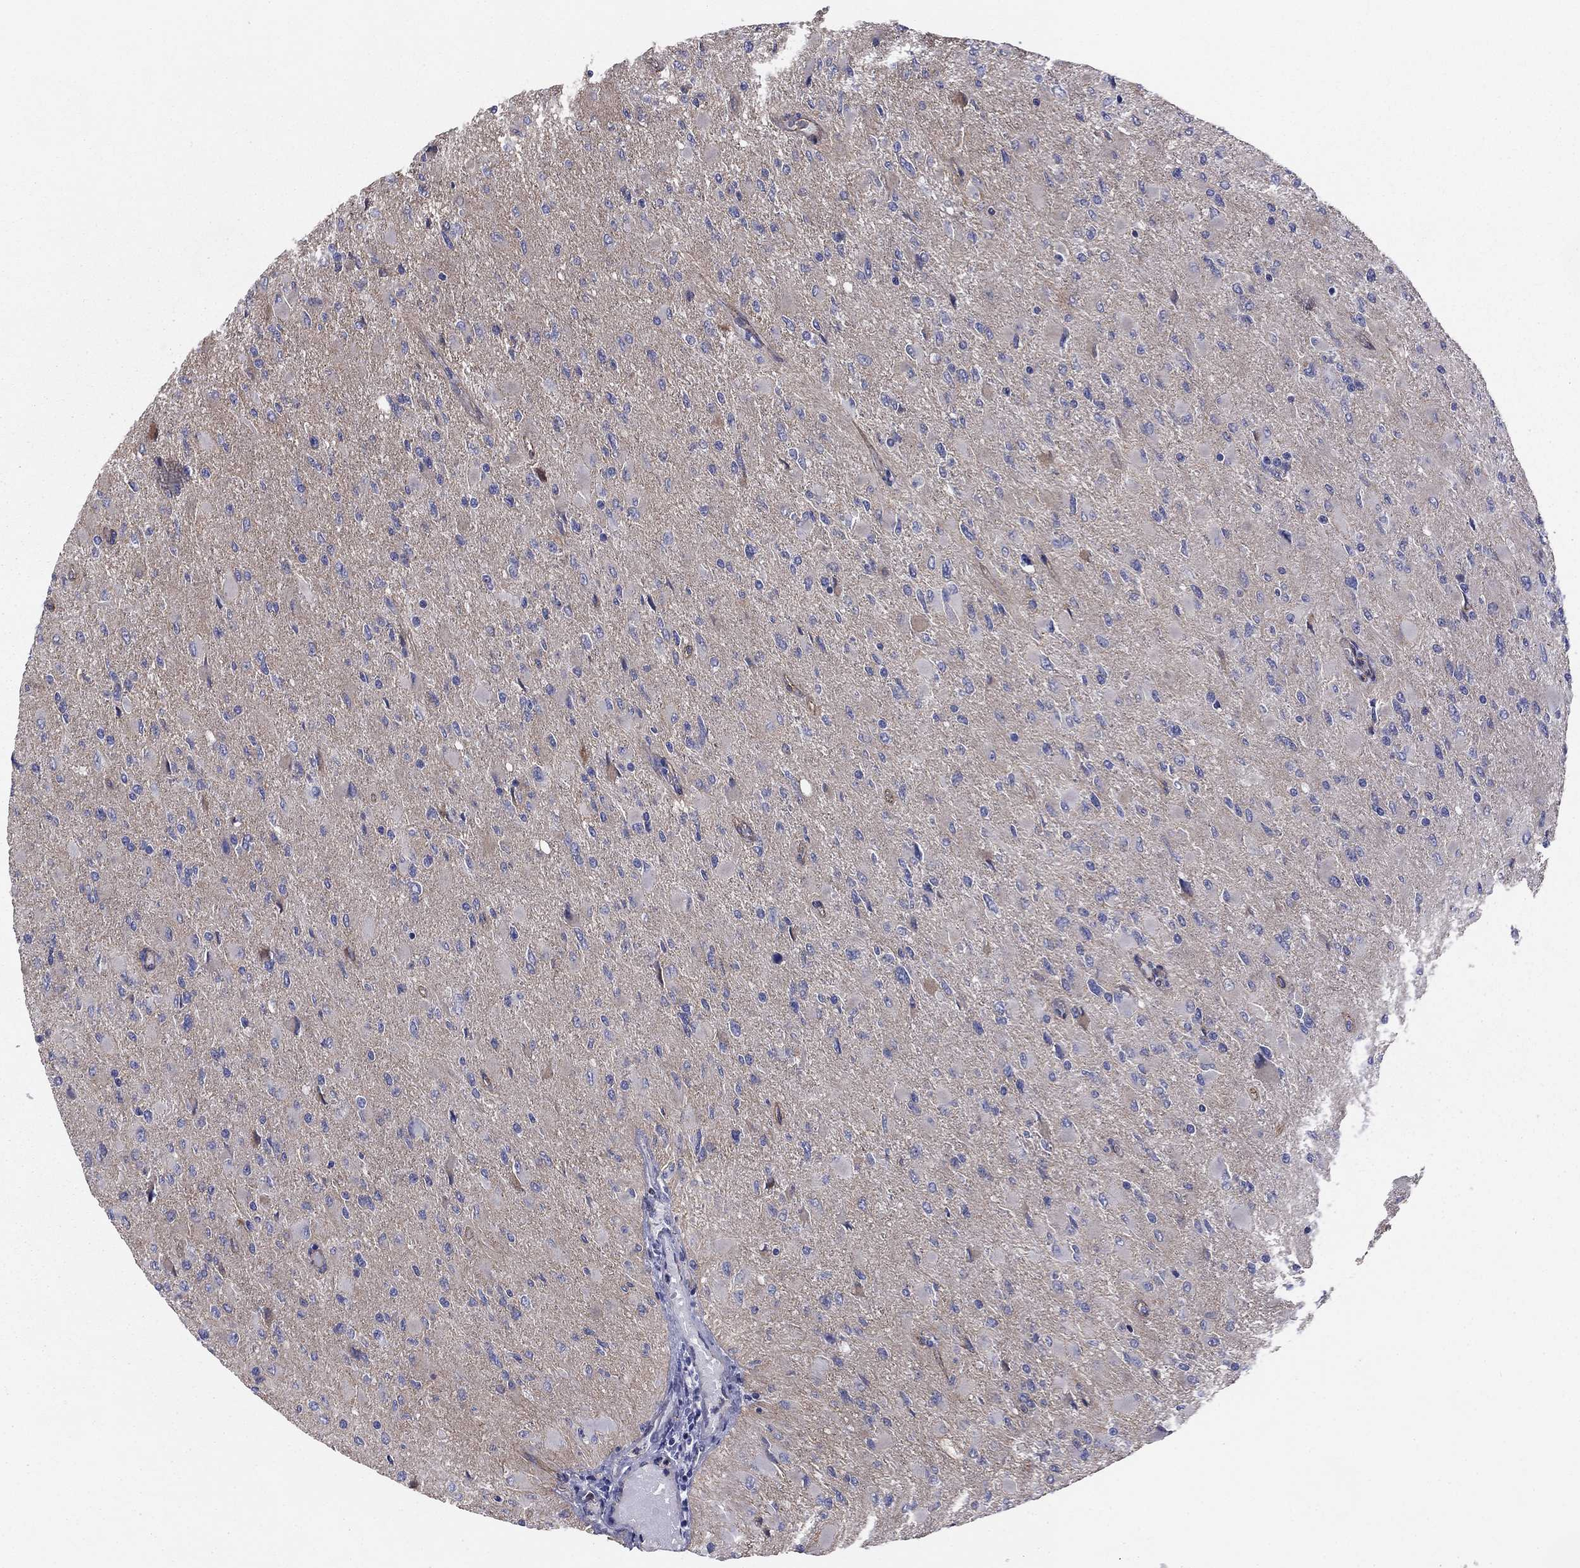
{"staining": {"intensity": "negative", "quantity": "none", "location": "none"}, "tissue": "glioma", "cell_type": "Tumor cells", "image_type": "cancer", "snomed": [{"axis": "morphology", "description": "Glioma, malignant, High grade"}, {"axis": "topography", "description": "Cerebral cortex"}], "caption": "High power microscopy micrograph of an immunohistochemistry histopathology image of high-grade glioma (malignant), revealing no significant positivity in tumor cells. (DAB (3,3'-diaminobenzidine) IHC, high magnification).", "gene": "TCHH", "patient": {"sex": "female", "age": 36}}